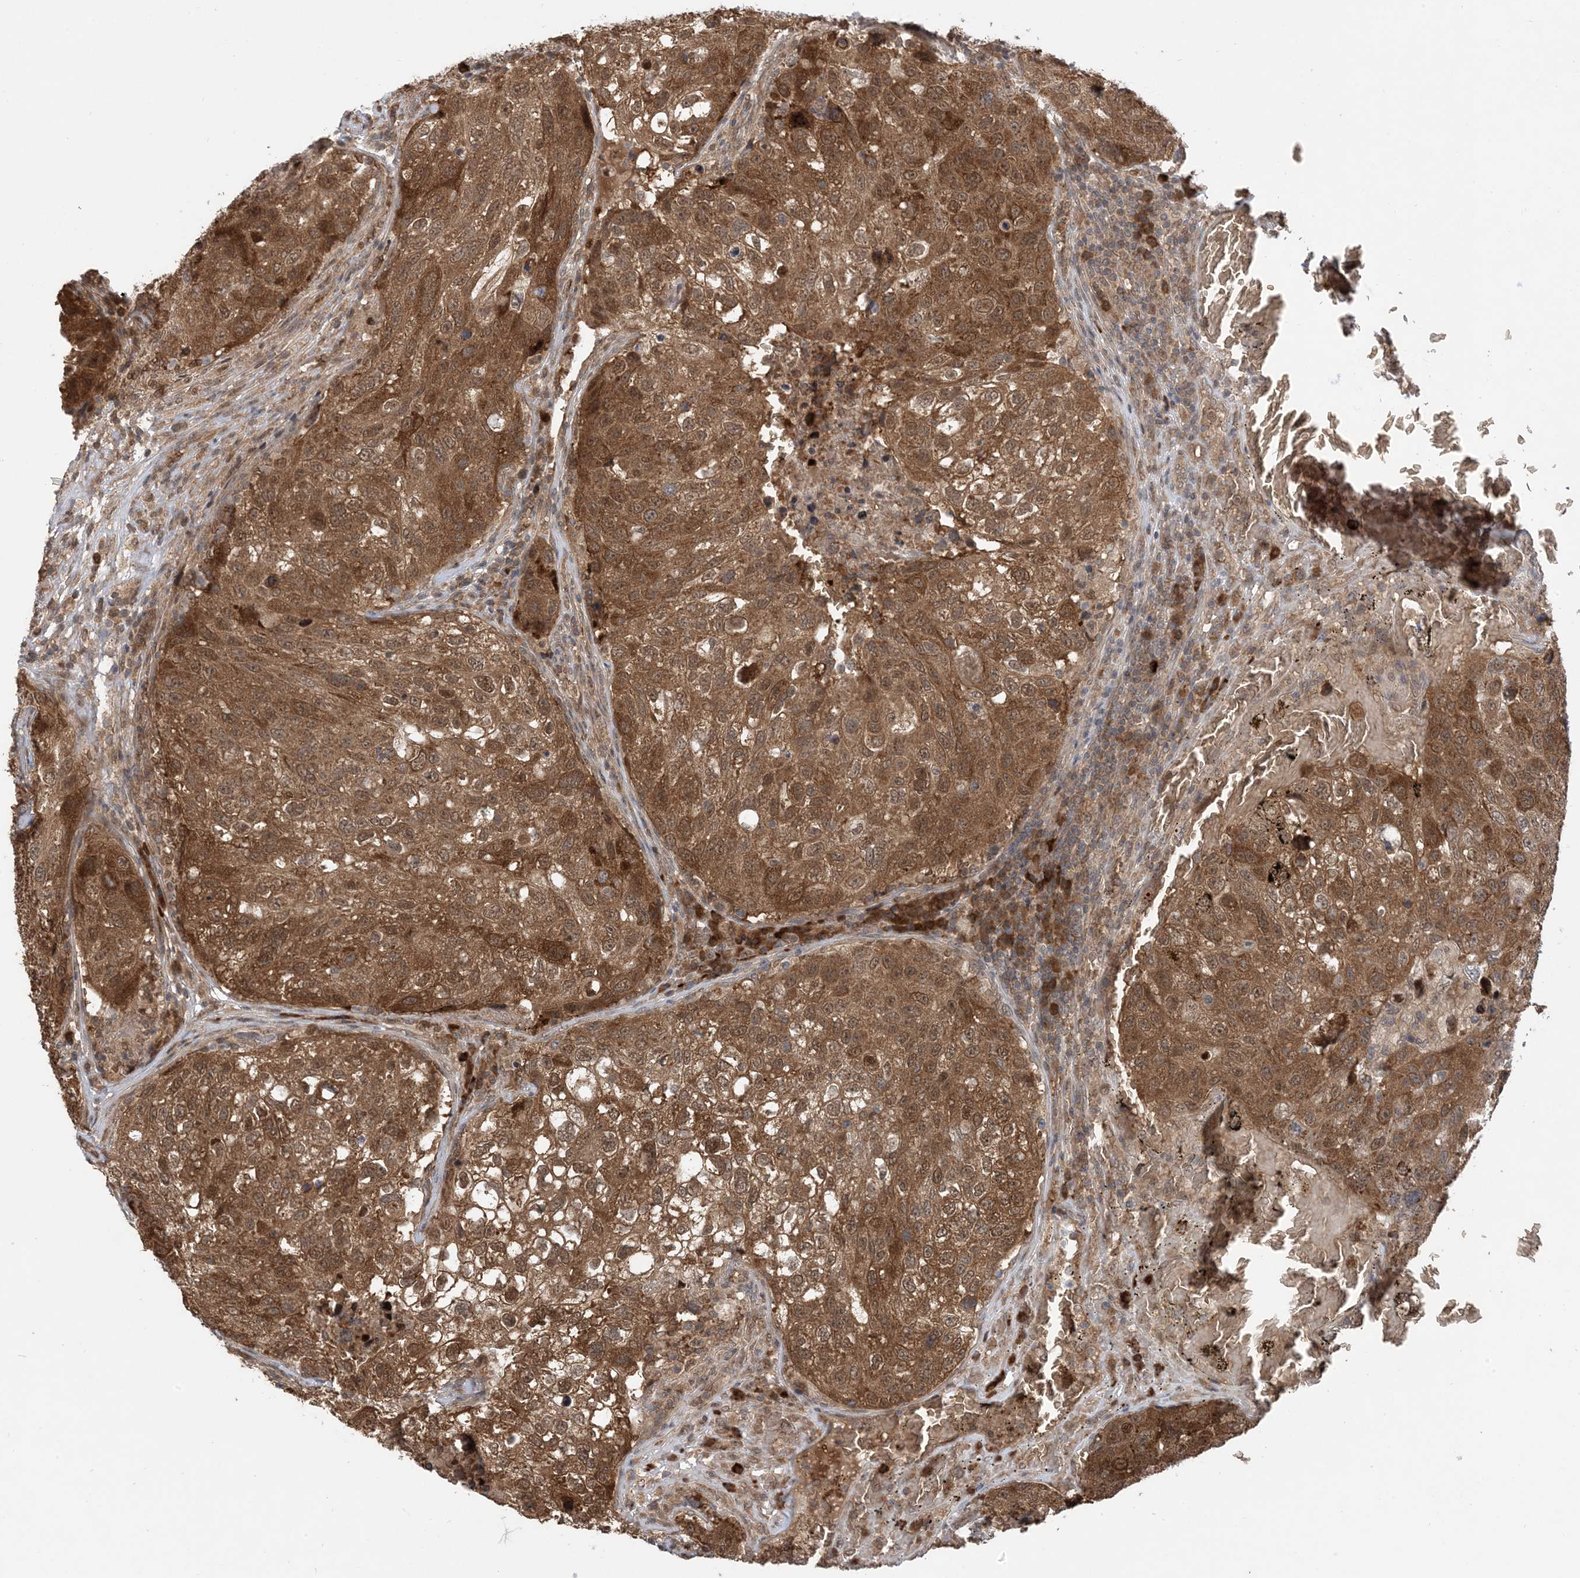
{"staining": {"intensity": "strong", "quantity": ">75%", "location": "cytoplasmic/membranous"}, "tissue": "urothelial cancer", "cell_type": "Tumor cells", "image_type": "cancer", "snomed": [{"axis": "morphology", "description": "Urothelial carcinoma, High grade"}, {"axis": "topography", "description": "Lymph node"}, {"axis": "topography", "description": "Urinary bladder"}], "caption": "Urothelial carcinoma (high-grade) stained for a protein displays strong cytoplasmic/membranous positivity in tumor cells. Immunohistochemistry (ihc) stains the protein in brown and the nuclei are stained blue.", "gene": "PUSL1", "patient": {"sex": "male", "age": 51}}